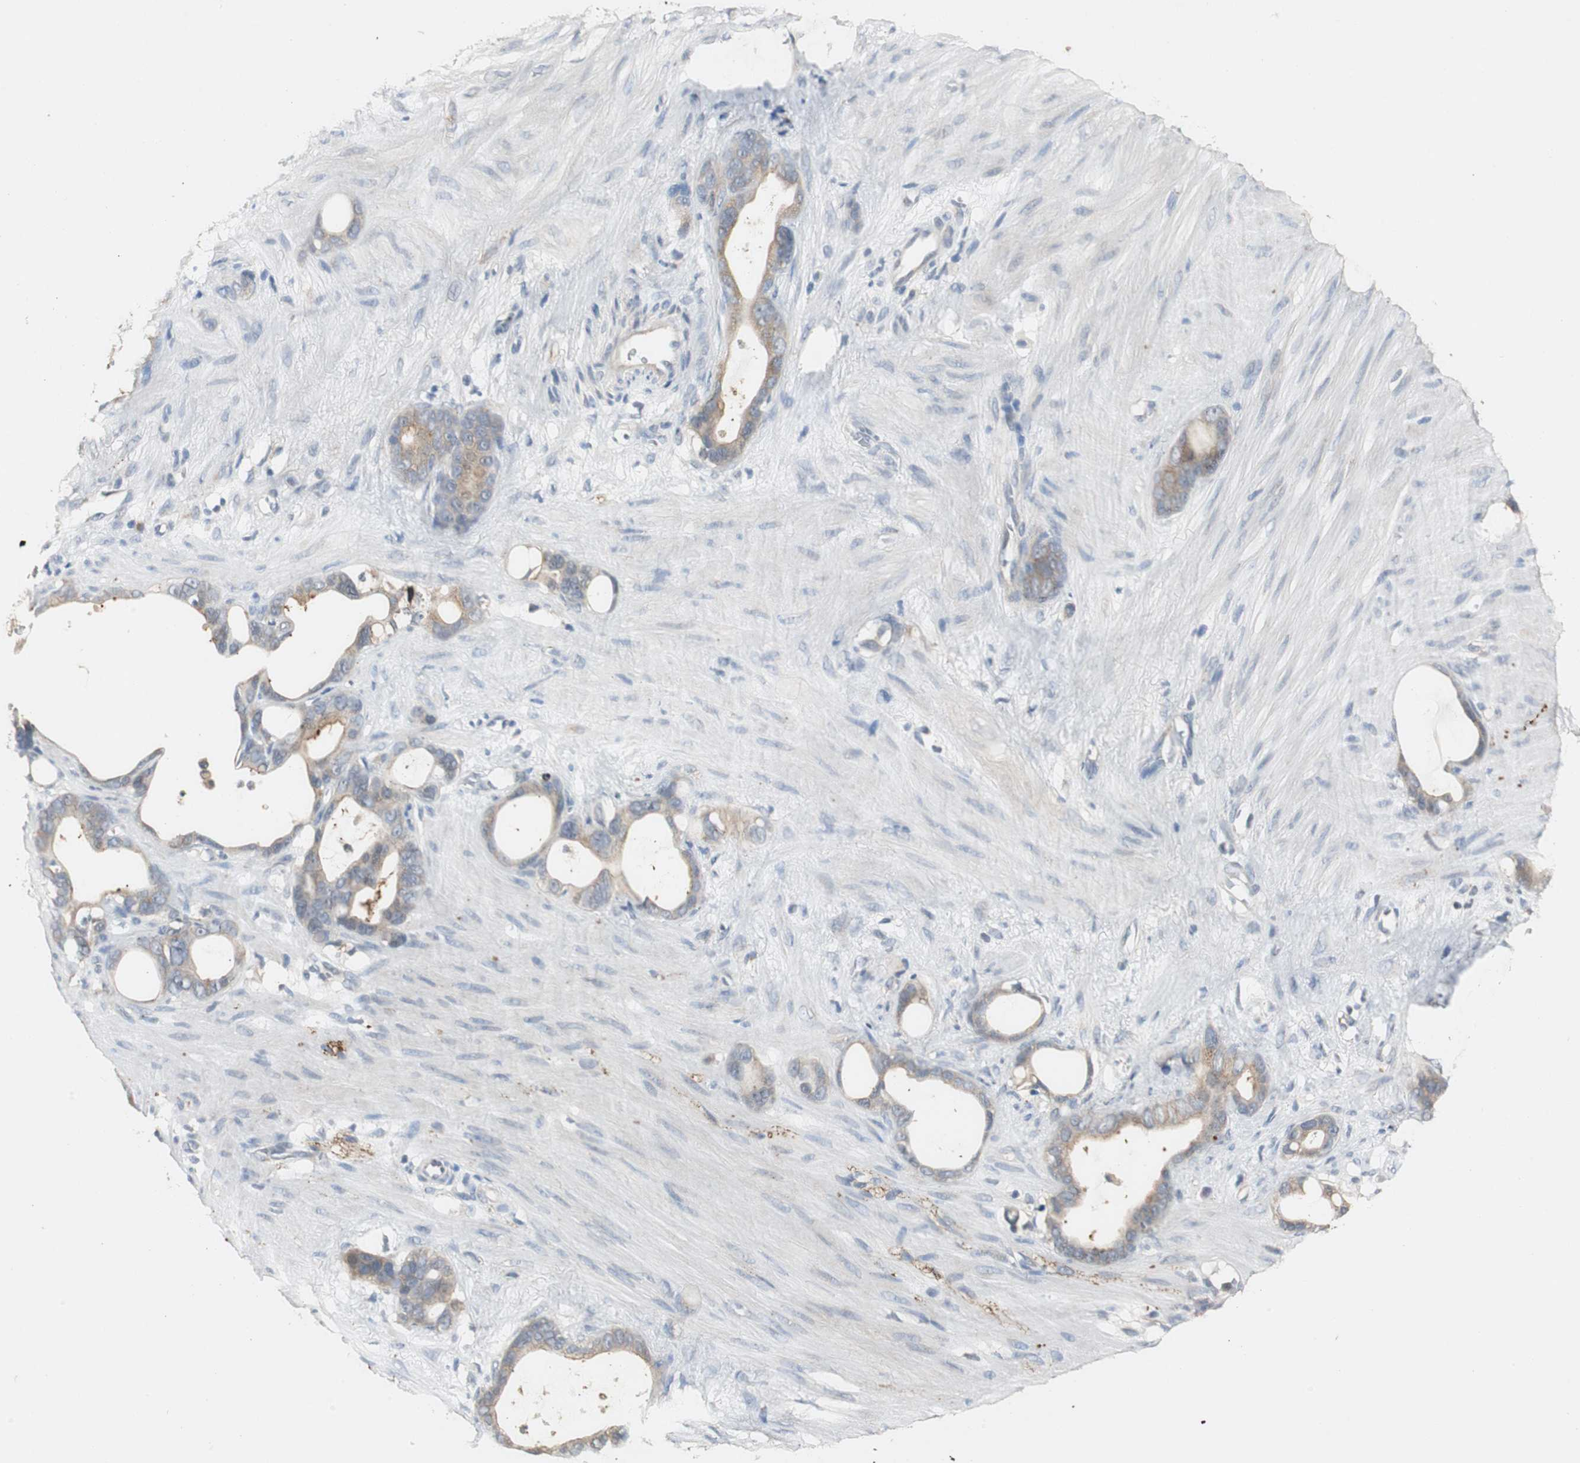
{"staining": {"intensity": "weak", "quantity": "25%-75%", "location": "cytoplasmic/membranous"}, "tissue": "stomach cancer", "cell_type": "Tumor cells", "image_type": "cancer", "snomed": [{"axis": "morphology", "description": "Adenocarcinoma, NOS"}, {"axis": "topography", "description": "Stomach"}], "caption": "Stomach adenocarcinoma stained with DAB (3,3'-diaminobenzidine) immunohistochemistry displays low levels of weak cytoplasmic/membranous positivity in approximately 25%-75% of tumor cells.", "gene": "PTPRN2", "patient": {"sex": "female", "age": 75}}